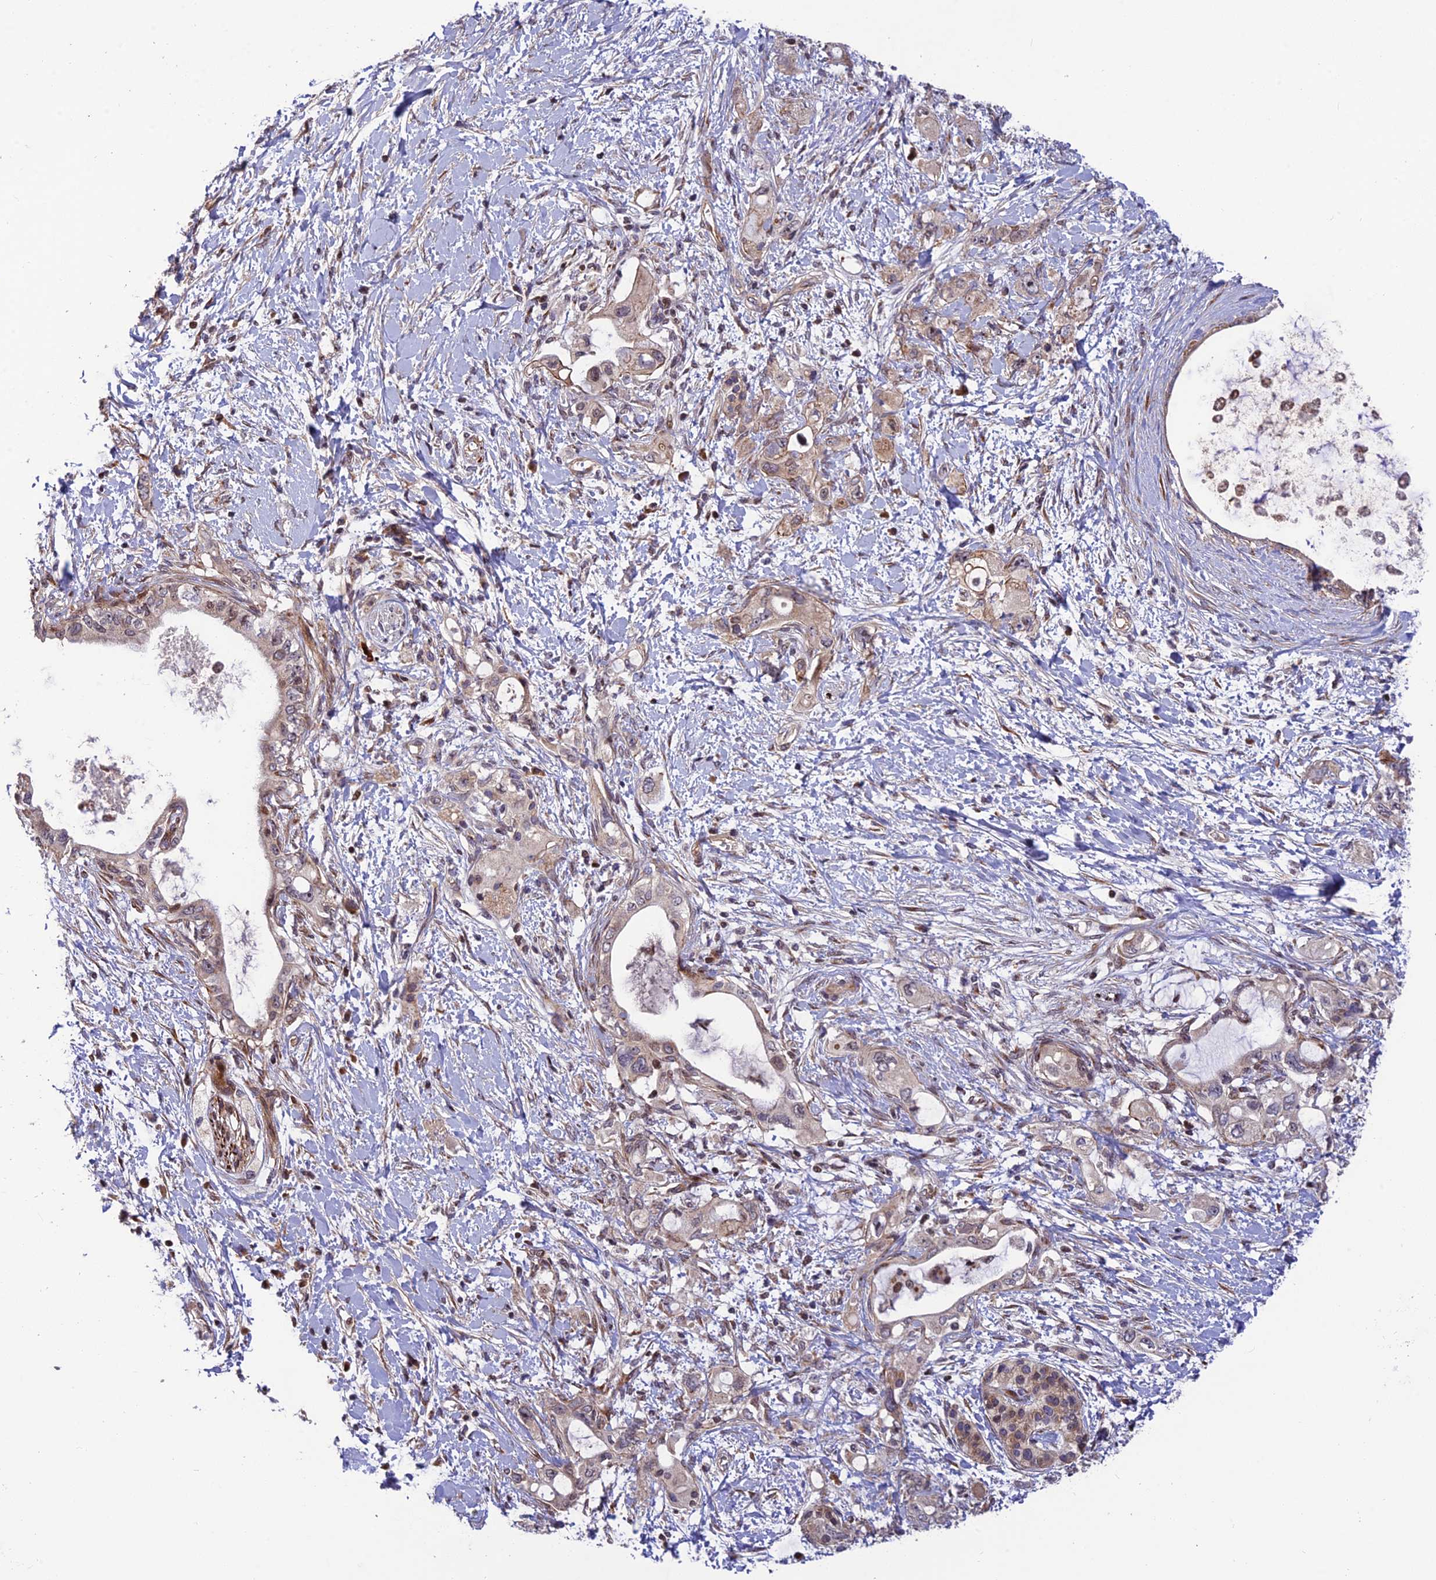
{"staining": {"intensity": "weak", "quantity": "25%-75%", "location": "cytoplasmic/membranous"}, "tissue": "pancreatic cancer", "cell_type": "Tumor cells", "image_type": "cancer", "snomed": [{"axis": "morphology", "description": "Adenocarcinoma, NOS"}, {"axis": "topography", "description": "Pancreas"}], "caption": "Adenocarcinoma (pancreatic) tissue displays weak cytoplasmic/membranous expression in approximately 25%-75% of tumor cells, visualized by immunohistochemistry.", "gene": "SMIM7", "patient": {"sex": "female", "age": 56}}